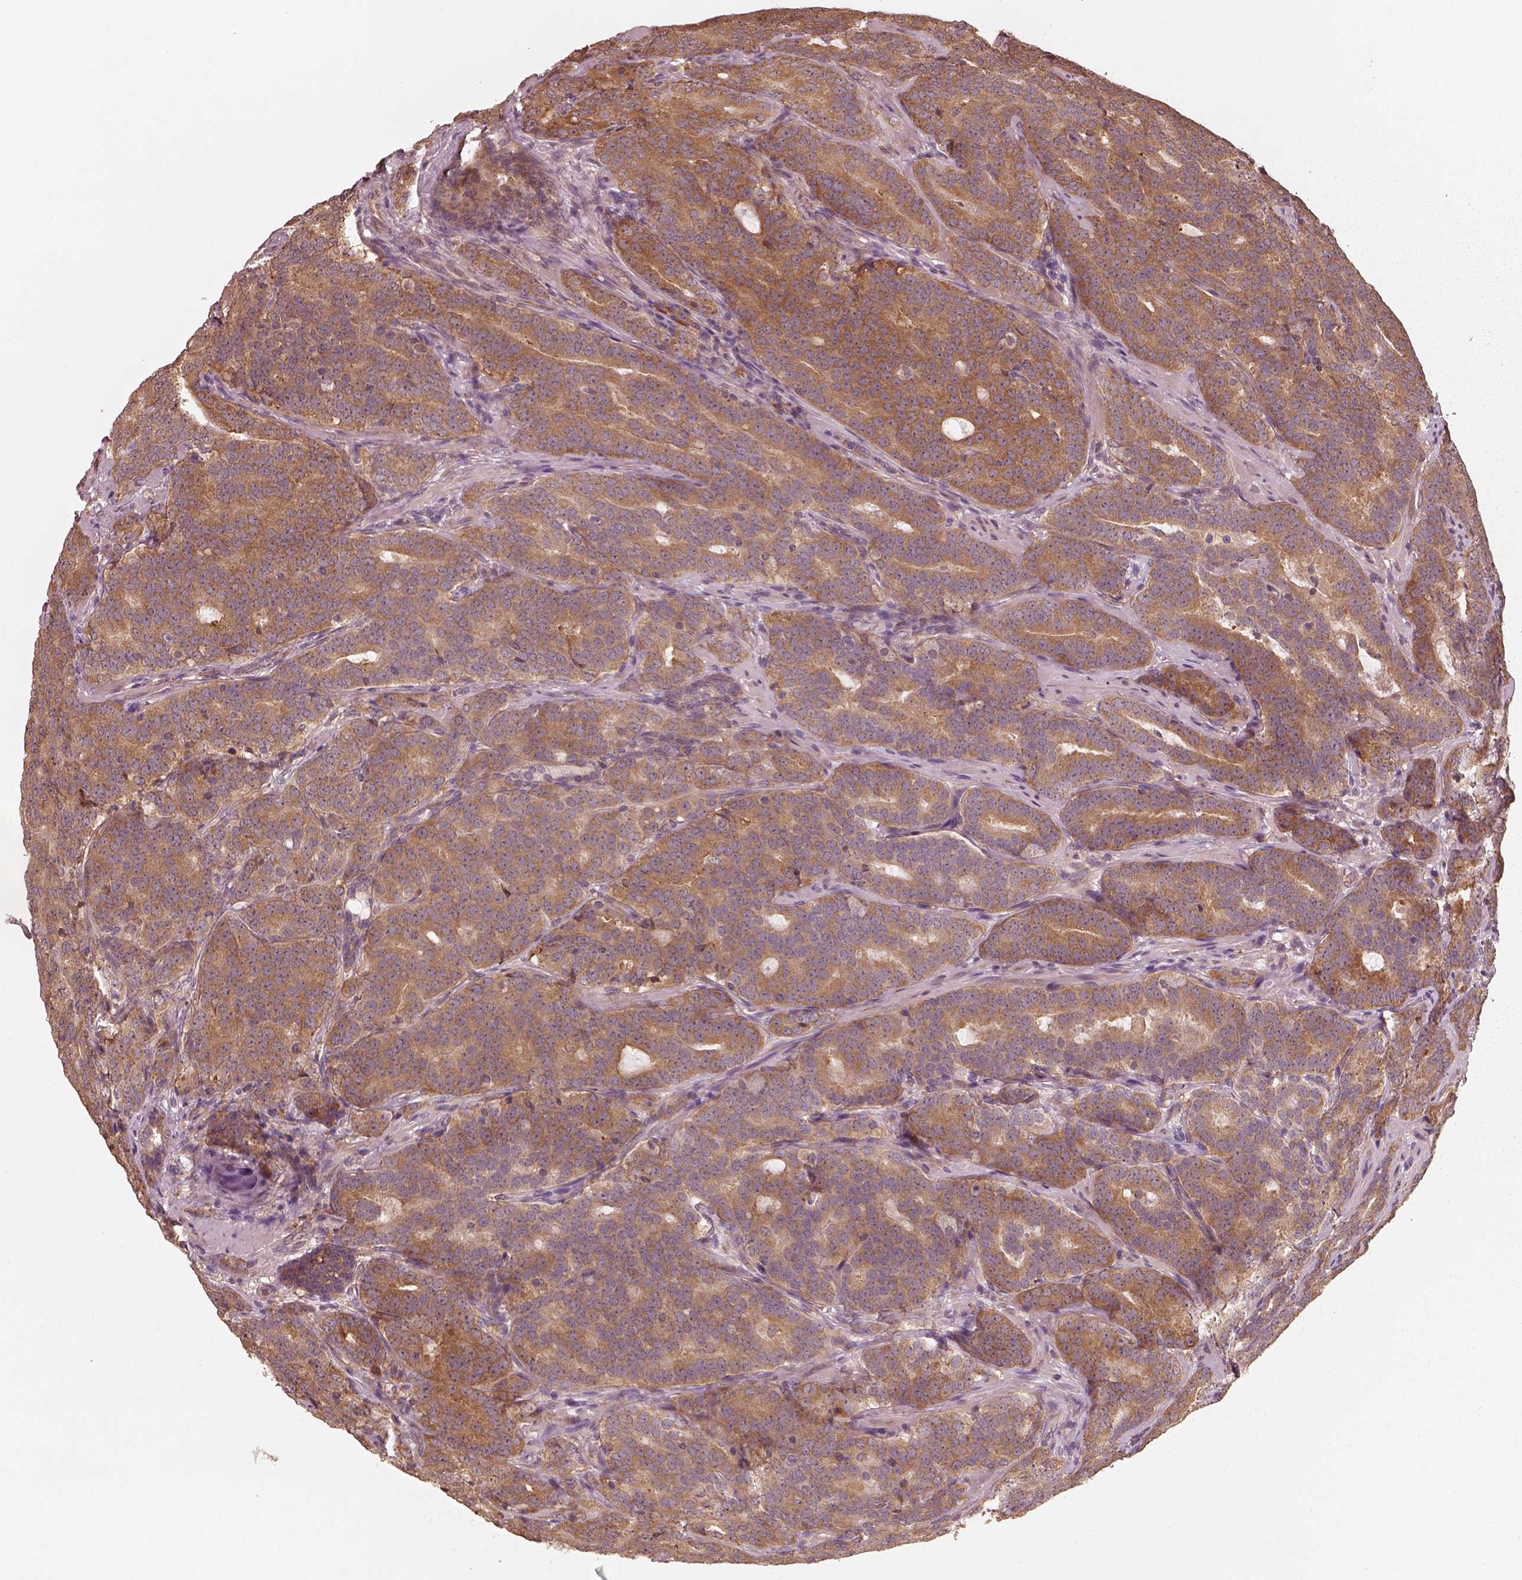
{"staining": {"intensity": "moderate", "quantity": ">75%", "location": "cytoplasmic/membranous"}, "tissue": "prostate cancer", "cell_type": "Tumor cells", "image_type": "cancer", "snomed": [{"axis": "morphology", "description": "Adenocarcinoma, NOS"}, {"axis": "topography", "description": "Prostate"}], "caption": "Immunohistochemistry (IHC) staining of prostate cancer (adenocarcinoma), which exhibits medium levels of moderate cytoplasmic/membranous expression in approximately >75% of tumor cells indicating moderate cytoplasmic/membranous protein staining. The staining was performed using DAB (3,3'-diaminobenzidine) (brown) for protein detection and nuclei were counterstained in hematoxylin (blue).", "gene": "RPS5", "patient": {"sex": "male", "age": 71}}